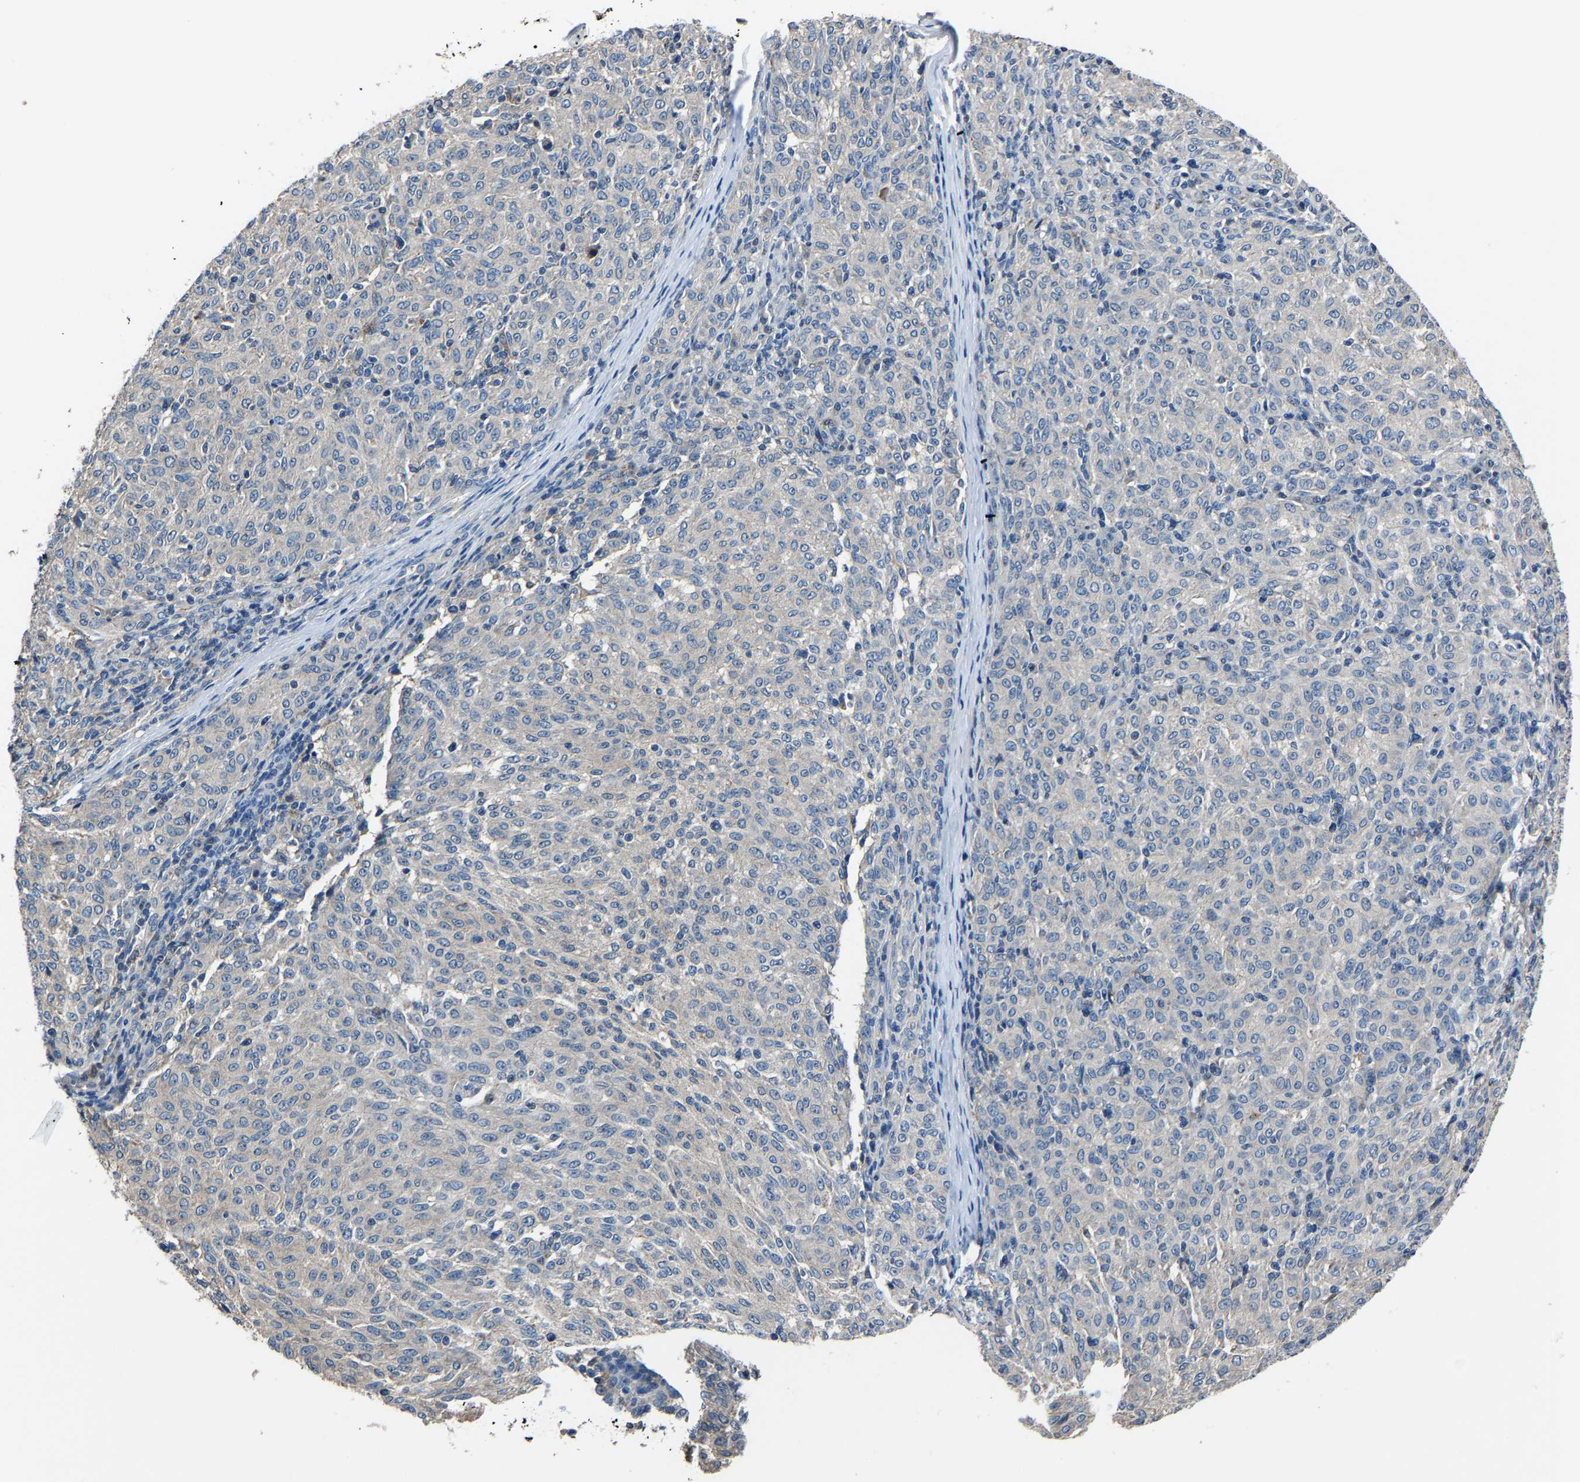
{"staining": {"intensity": "negative", "quantity": "none", "location": "none"}, "tissue": "melanoma", "cell_type": "Tumor cells", "image_type": "cancer", "snomed": [{"axis": "morphology", "description": "Malignant melanoma, NOS"}, {"axis": "topography", "description": "Skin"}], "caption": "The IHC image has no significant expression in tumor cells of malignant melanoma tissue.", "gene": "STRBP", "patient": {"sex": "female", "age": 72}}